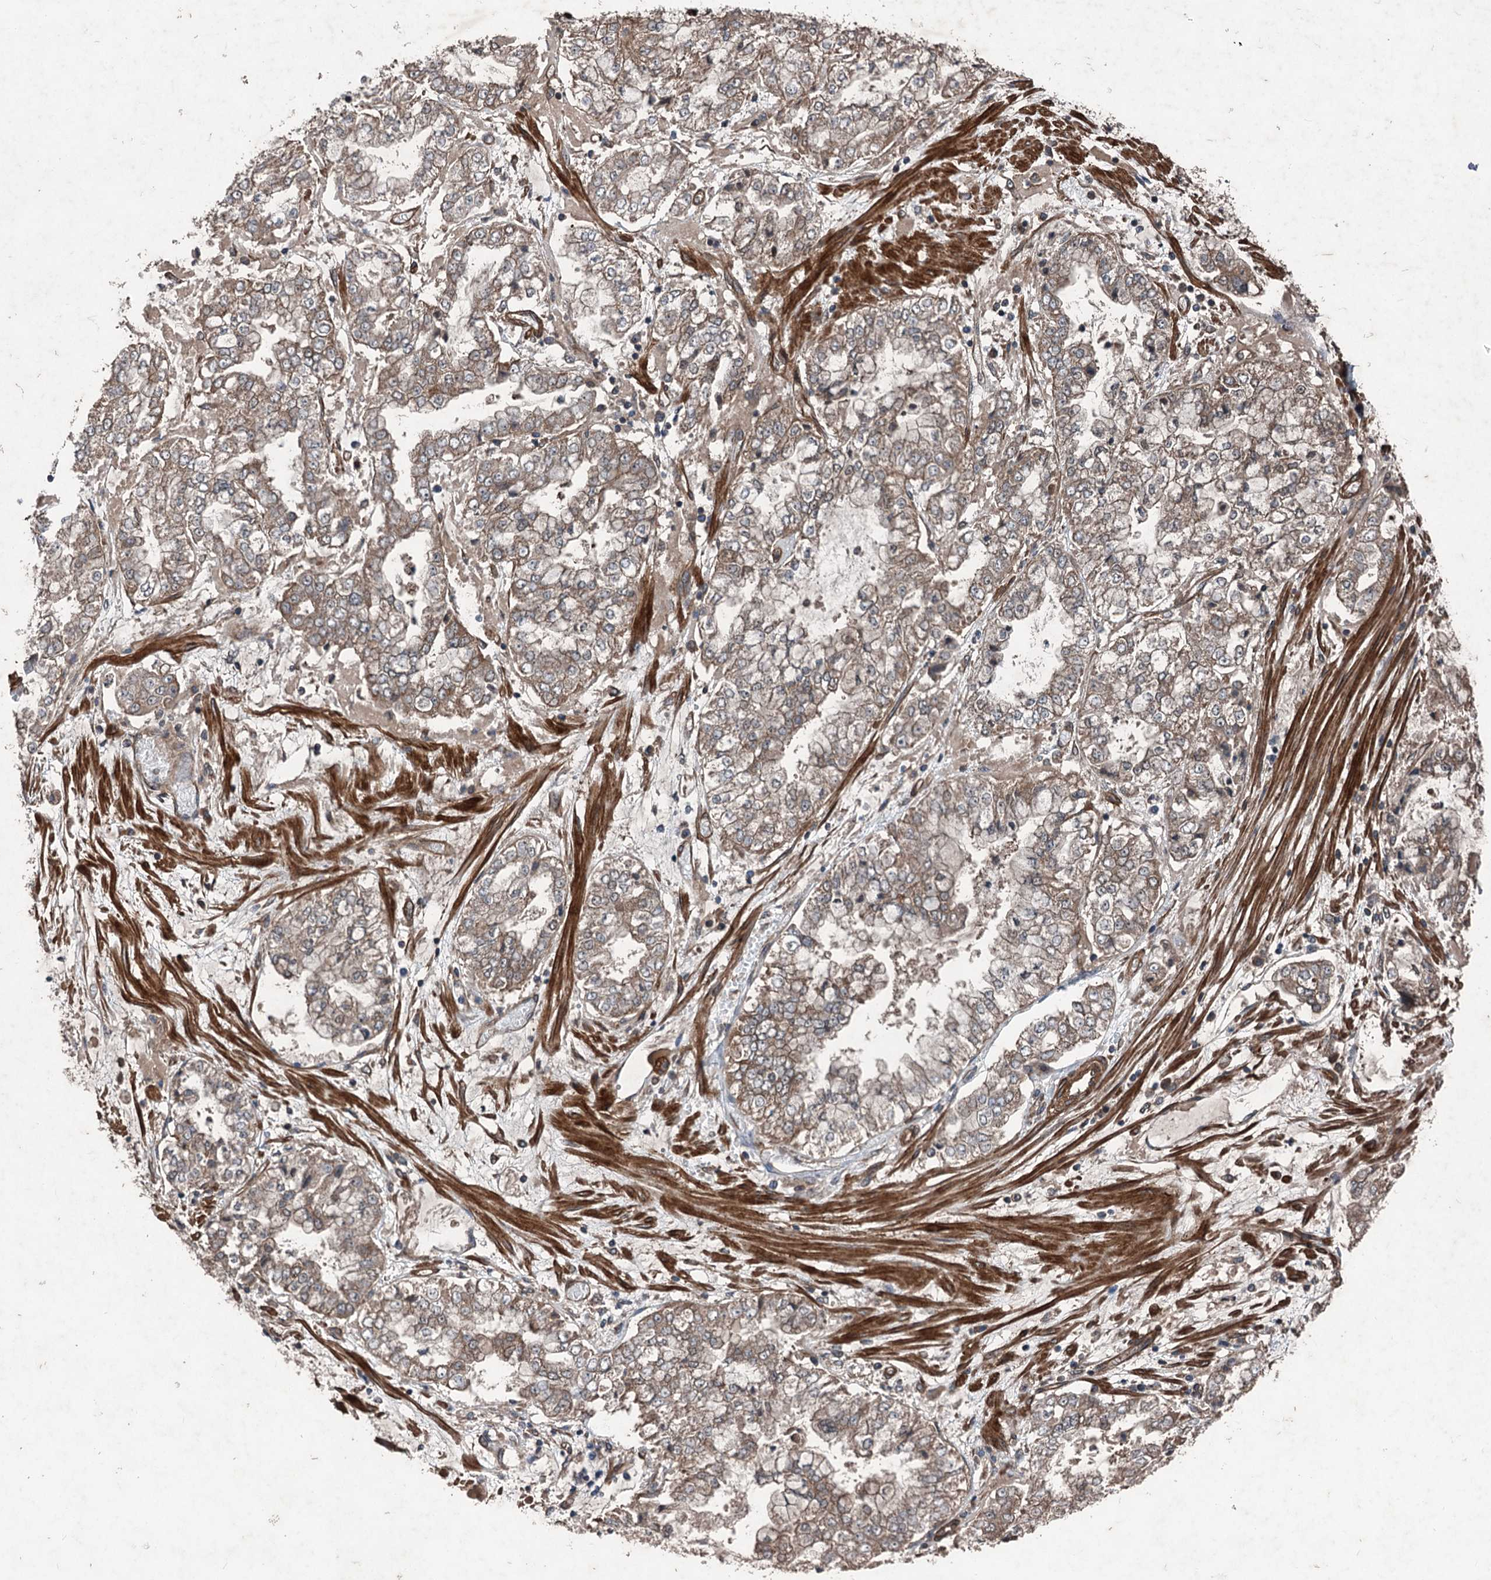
{"staining": {"intensity": "moderate", "quantity": ">75%", "location": "cytoplasmic/membranous"}, "tissue": "stomach cancer", "cell_type": "Tumor cells", "image_type": "cancer", "snomed": [{"axis": "morphology", "description": "Adenocarcinoma, NOS"}, {"axis": "topography", "description": "Stomach"}], "caption": "Moderate cytoplasmic/membranous protein positivity is seen in approximately >75% of tumor cells in stomach cancer. The staining was performed using DAB, with brown indicating positive protein expression. Nuclei are stained blue with hematoxylin.", "gene": "RNF214", "patient": {"sex": "male", "age": 76}}